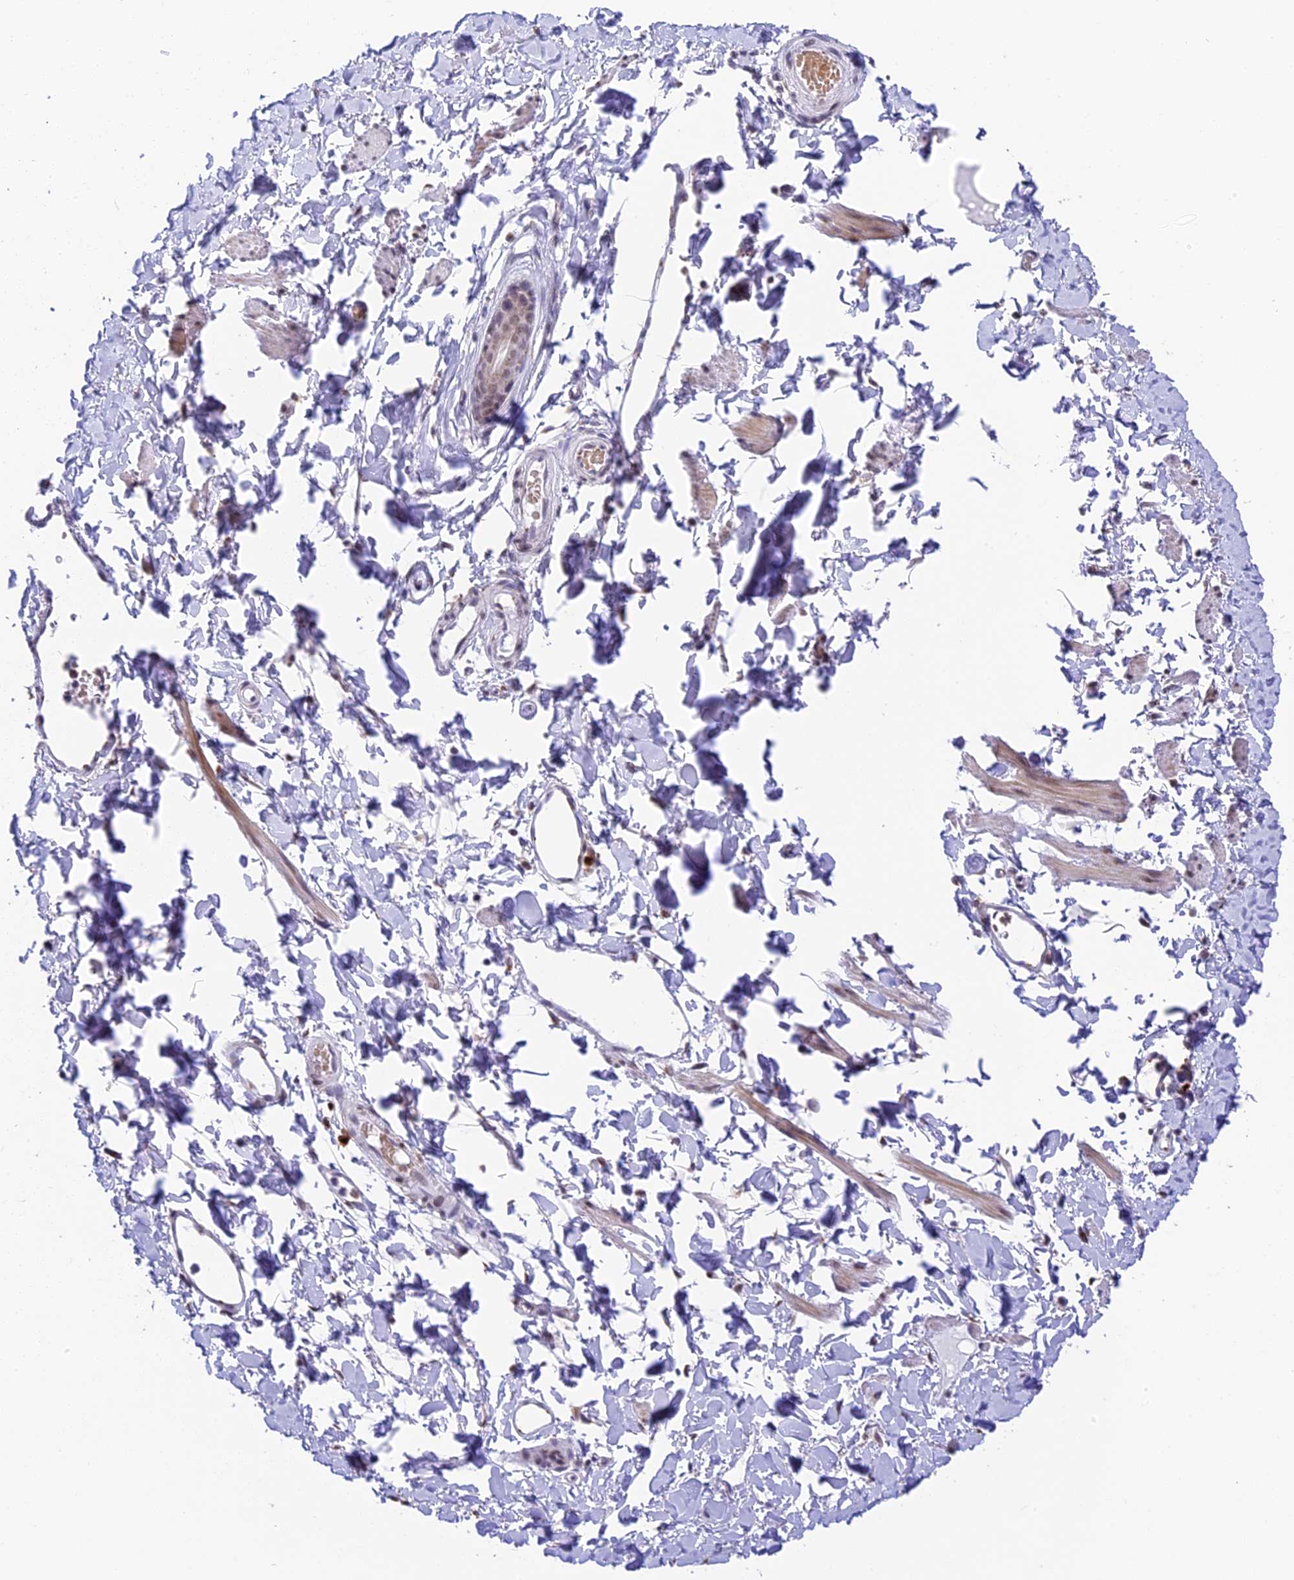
{"staining": {"intensity": "weak", "quantity": "25%-75%", "location": "nuclear"}, "tissue": "skin", "cell_type": "Epidermal cells", "image_type": "normal", "snomed": [{"axis": "morphology", "description": "Normal tissue, NOS"}, {"axis": "topography", "description": "Vulva"}], "caption": "IHC (DAB (3,3'-diaminobenzidine)) staining of normal skin reveals weak nuclear protein positivity in approximately 25%-75% of epidermal cells. (DAB = brown stain, brightfield microscopy at high magnification).", "gene": "HEATR5B", "patient": {"sex": "female", "age": 68}}